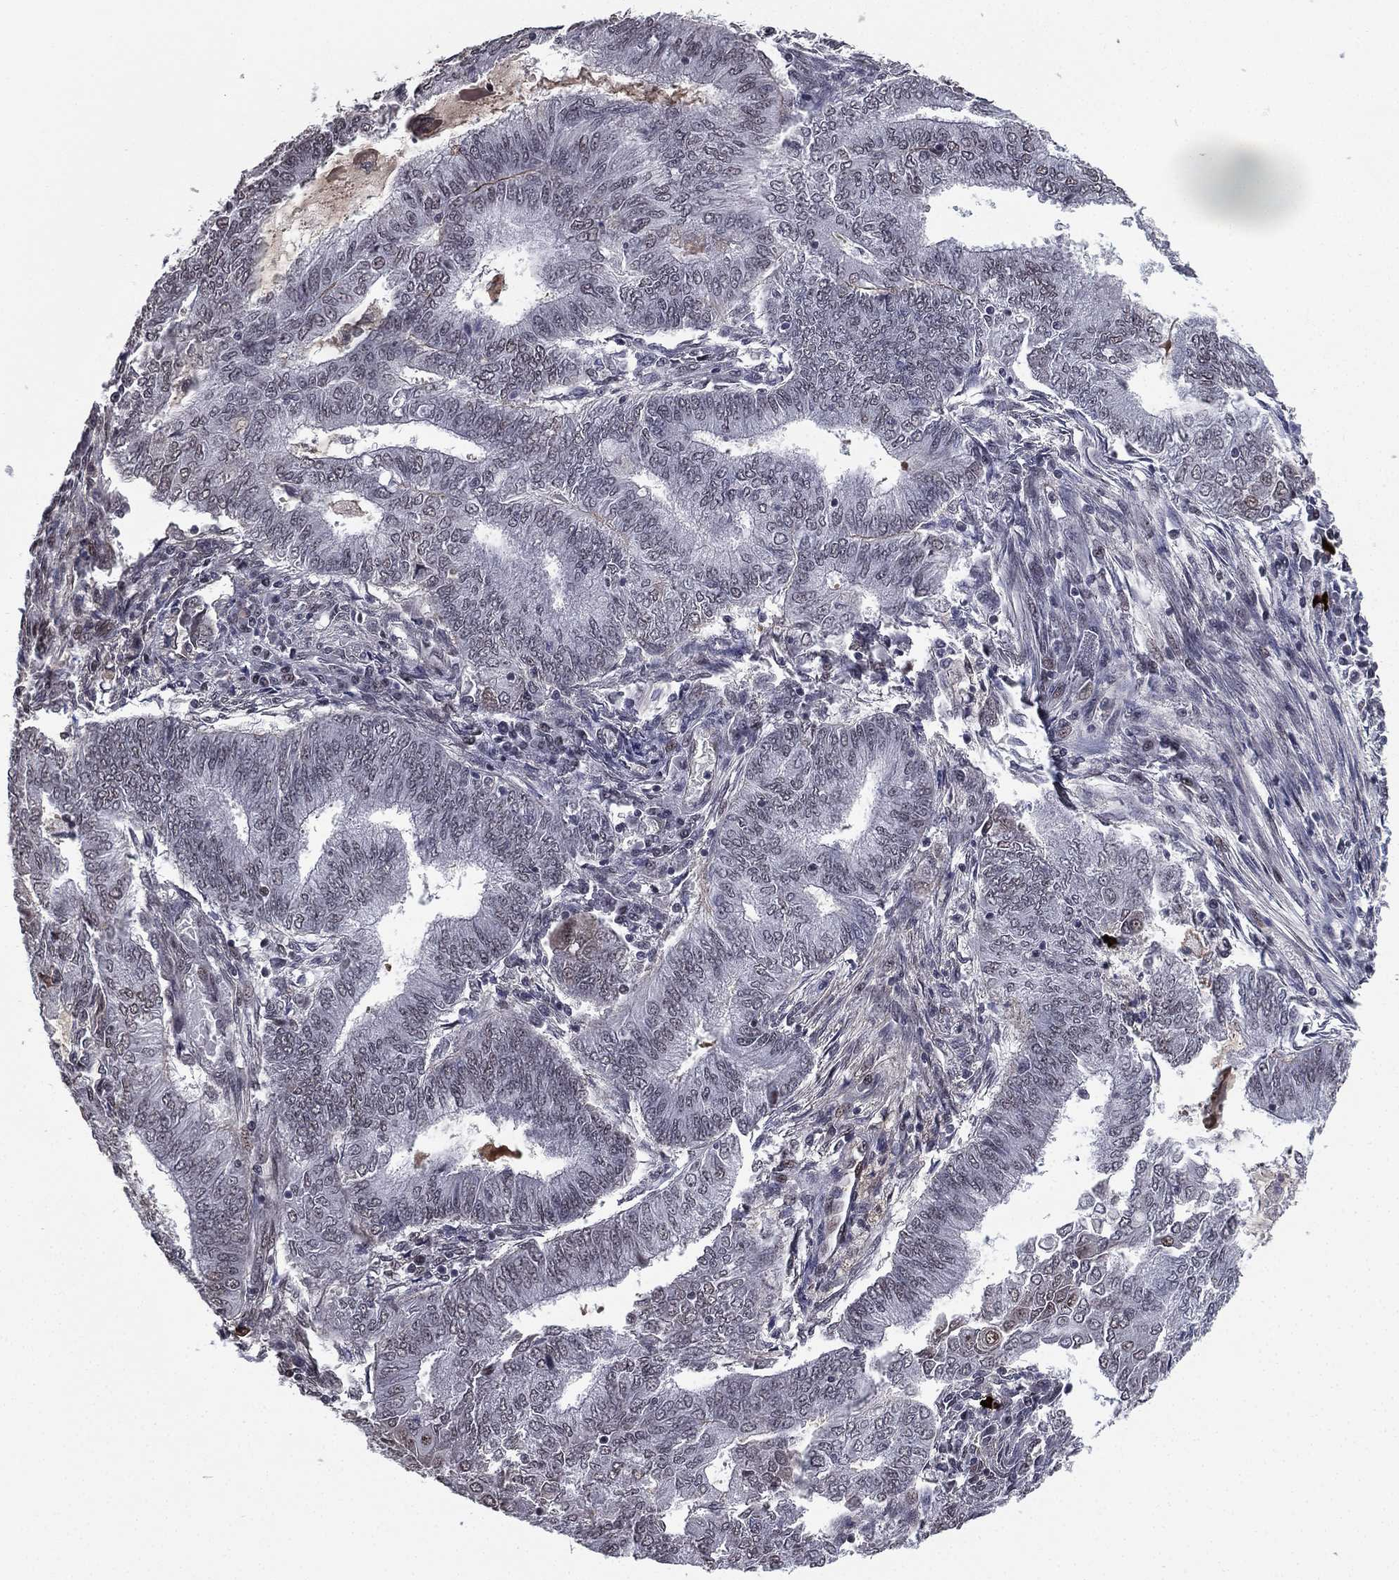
{"staining": {"intensity": "weak", "quantity": "<25%", "location": "cytoplasmic/membranous"}, "tissue": "endometrial cancer", "cell_type": "Tumor cells", "image_type": "cancer", "snomed": [{"axis": "morphology", "description": "Adenocarcinoma, NOS"}, {"axis": "topography", "description": "Endometrium"}], "caption": "An immunohistochemistry histopathology image of endometrial cancer is shown. There is no staining in tumor cells of endometrial cancer. (Stains: DAB (3,3'-diaminobenzidine) IHC with hematoxylin counter stain, Microscopy: brightfield microscopy at high magnification).", "gene": "RARB", "patient": {"sex": "female", "age": 62}}